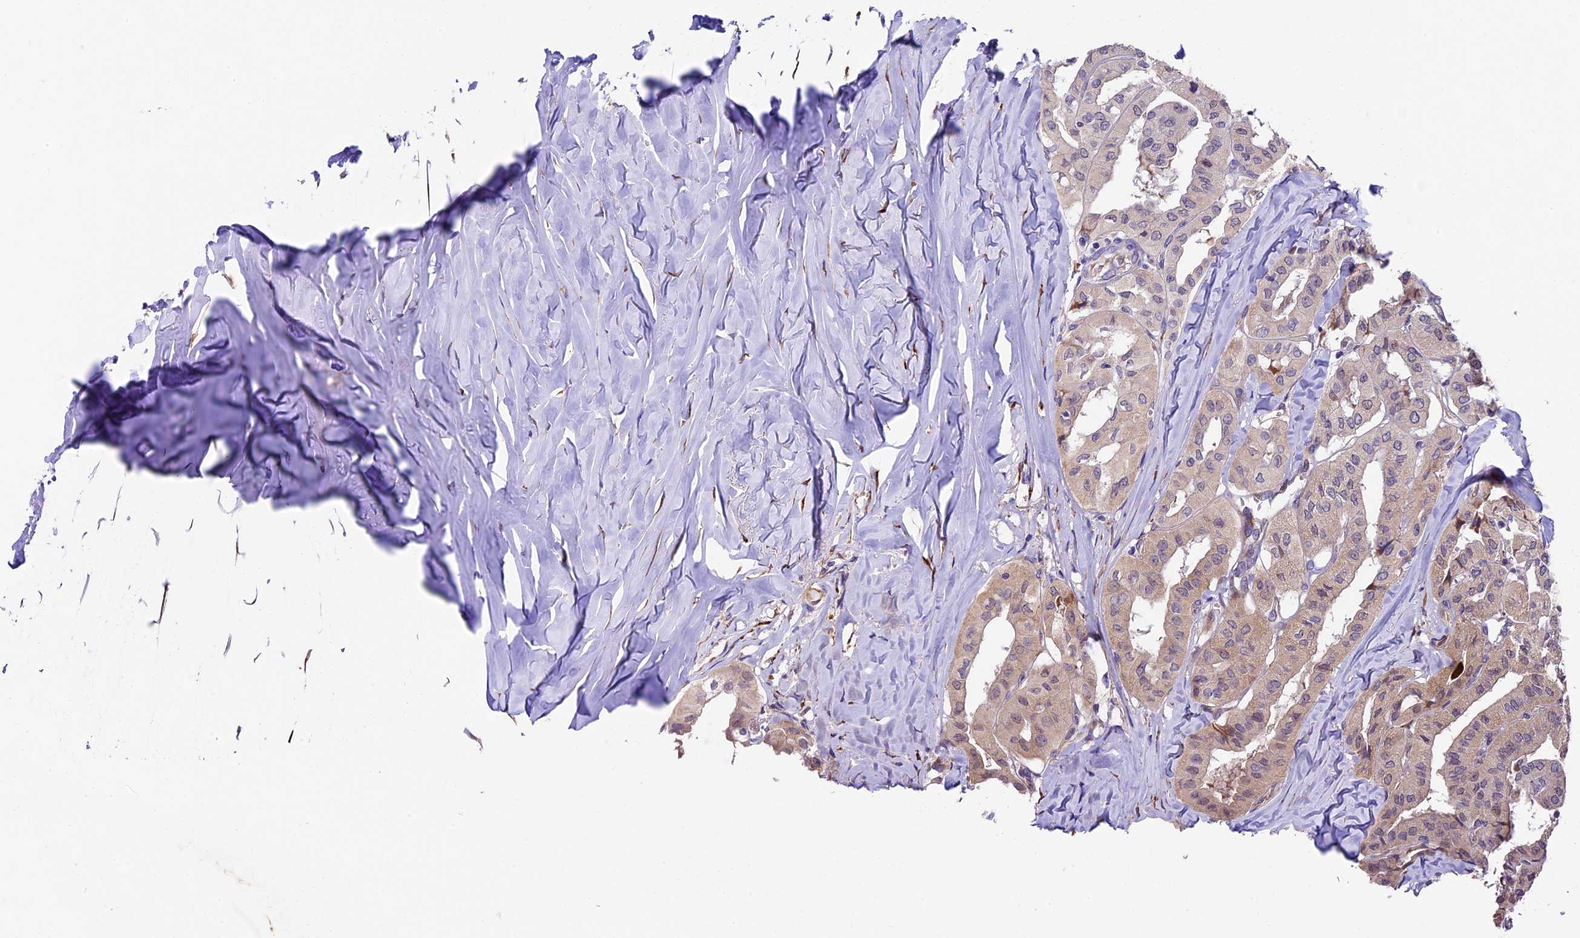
{"staining": {"intensity": "negative", "quantity": "none", "location": "none"}, "tissue": "thyroid cancer", "cell_type": "Tumor cells", "image_type": "cancer", "snomed": [{"axis": "morphology", "description": "Papillary adenocarcinoma, NOS"}, {"axis": "topography", "description": "Thyroid gland"}], "caption": "Tumor cells show no significant protein expression in thyroid papillary adenocarcinoma.", "gene": "LSM7", "patient": {"sex": "female", "age": 59}}